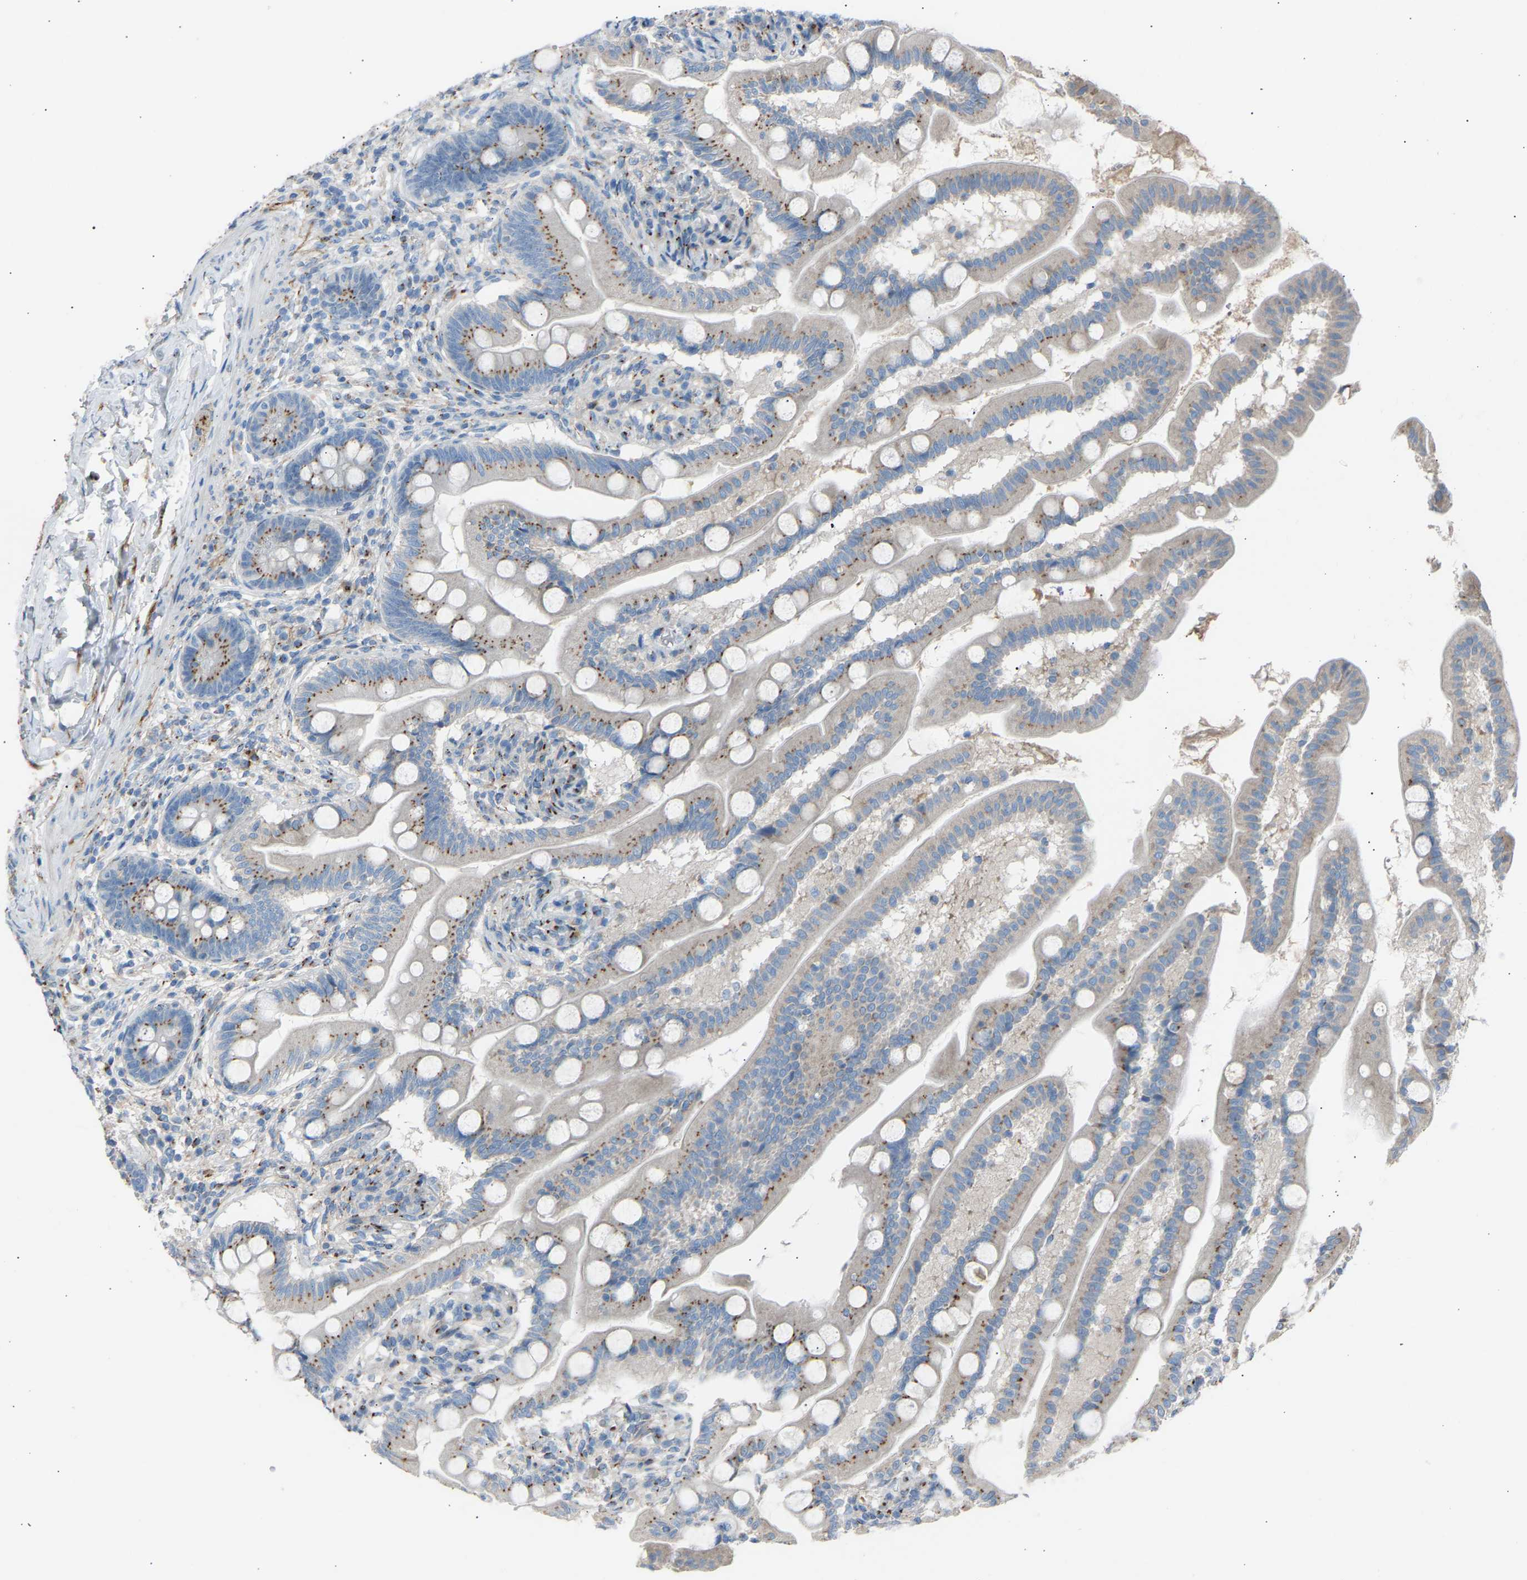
{"staining": {"intensity": "moderate", "quantity": ">75%", "location": "cytoplasmic/membranous"}, "tissue": "small intestine", "cell_type": "Glandular cells", "image_type": "normal", "snomed": [{"axis": "morphology", "description": "Normal tissue, NOS"}, {"axis": "topography", "description": "Small intestine"}], "caption": "Immunohistochemistry (IHC) (DAB (3,3'-diaminobenzidine)) staining of unremarkable human small intestine reveals moderate cytoplasmic/membranous protein expression in about >75% of glandular cells.", "gene": "CYREN", "patient": {"sex": "female", "age": 56}}